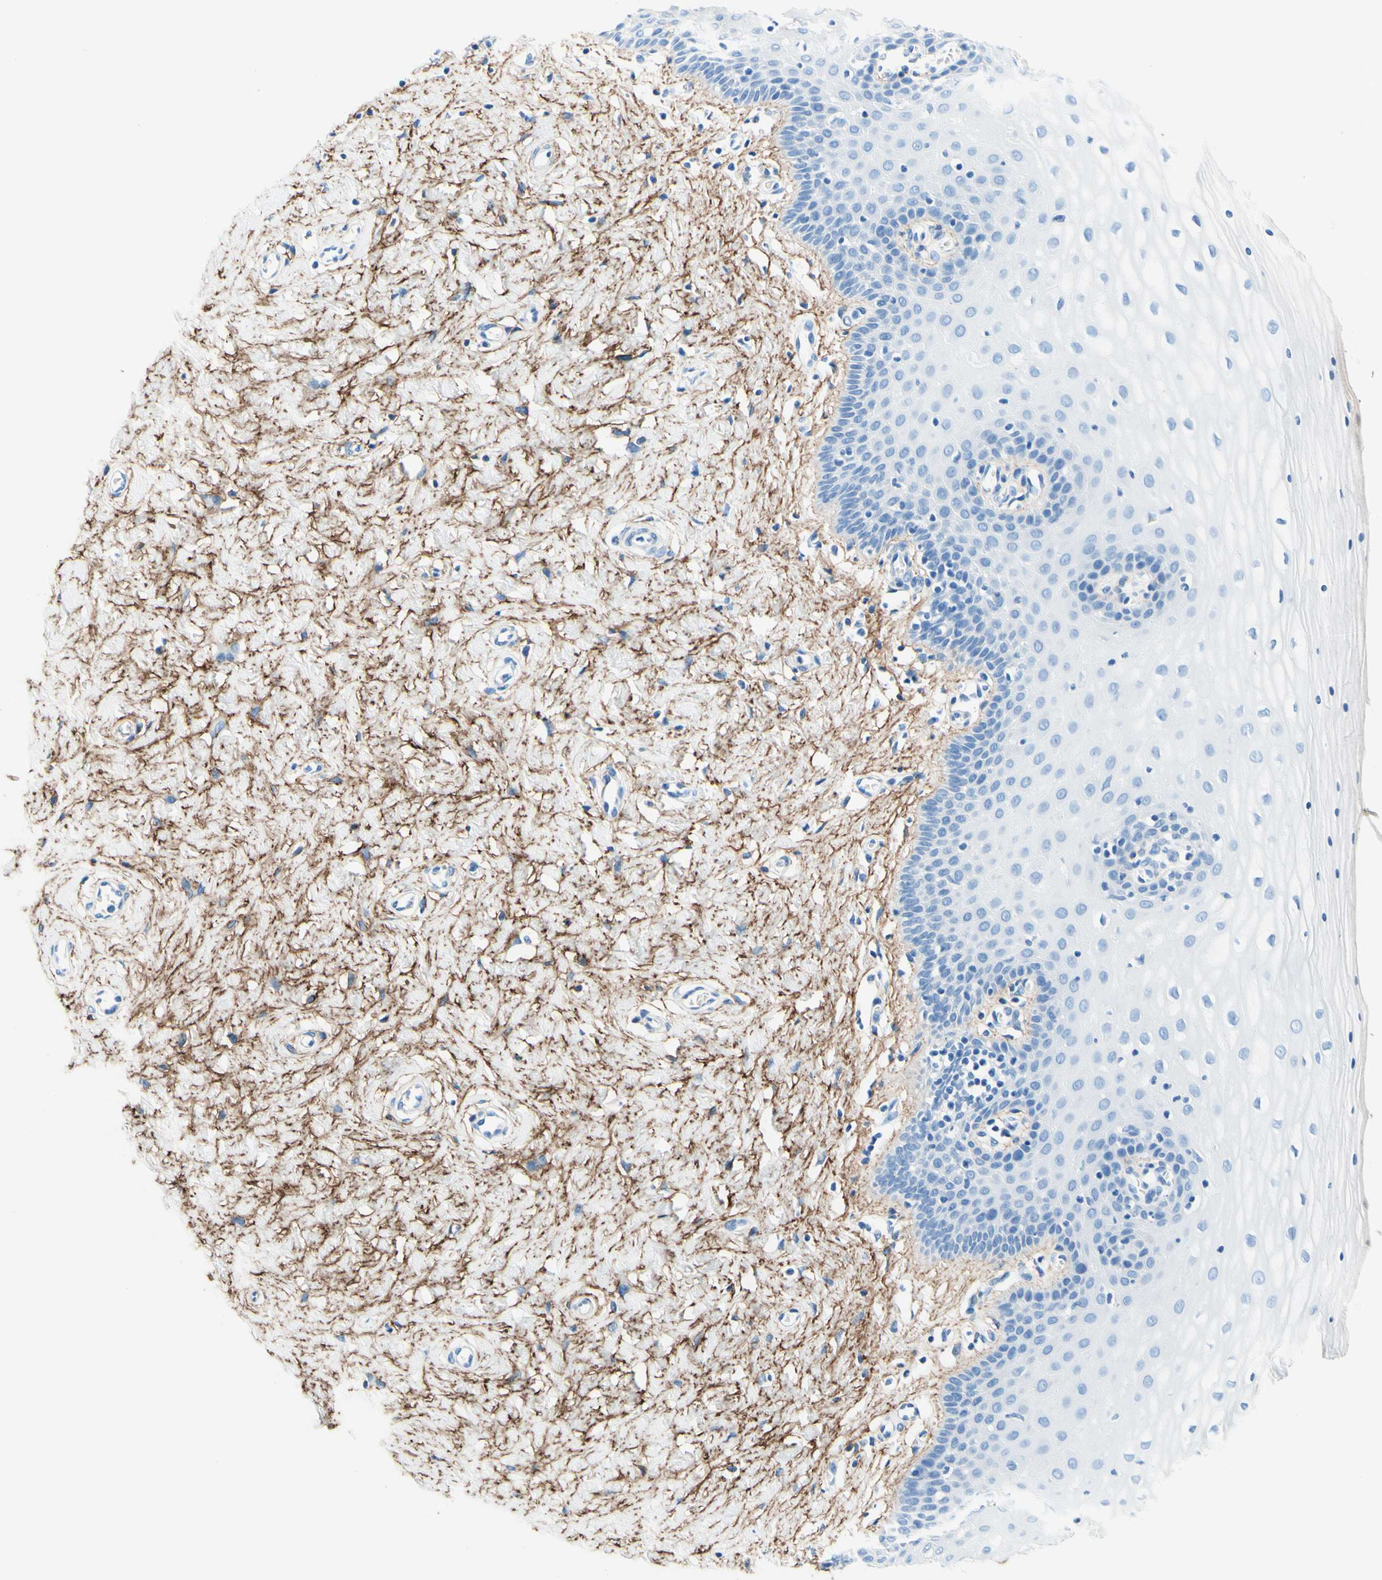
{"staining": {"intensity": "negative", "quantity": "none", "location": "none"}, "tissue": "cervix", "cell_type": "Glandular cells", "image_type": "normal", "snomed": [{"axis": "morphology", "description": "Normal tissue, NOS"}, {"axis": "topography", "description": "Cervix"}], "caption": "Immunohistochemistry (IHC) histopathology image of unremarkable cervix stained for a protein (brown), which demonstrates no staining in glandular cells. The staining is performed using DAB brown chromogen with nuclei counter-stained in using hematoxylin.", "gene": "MFAP5", "patient": {"sex": "female", "age": 55}}